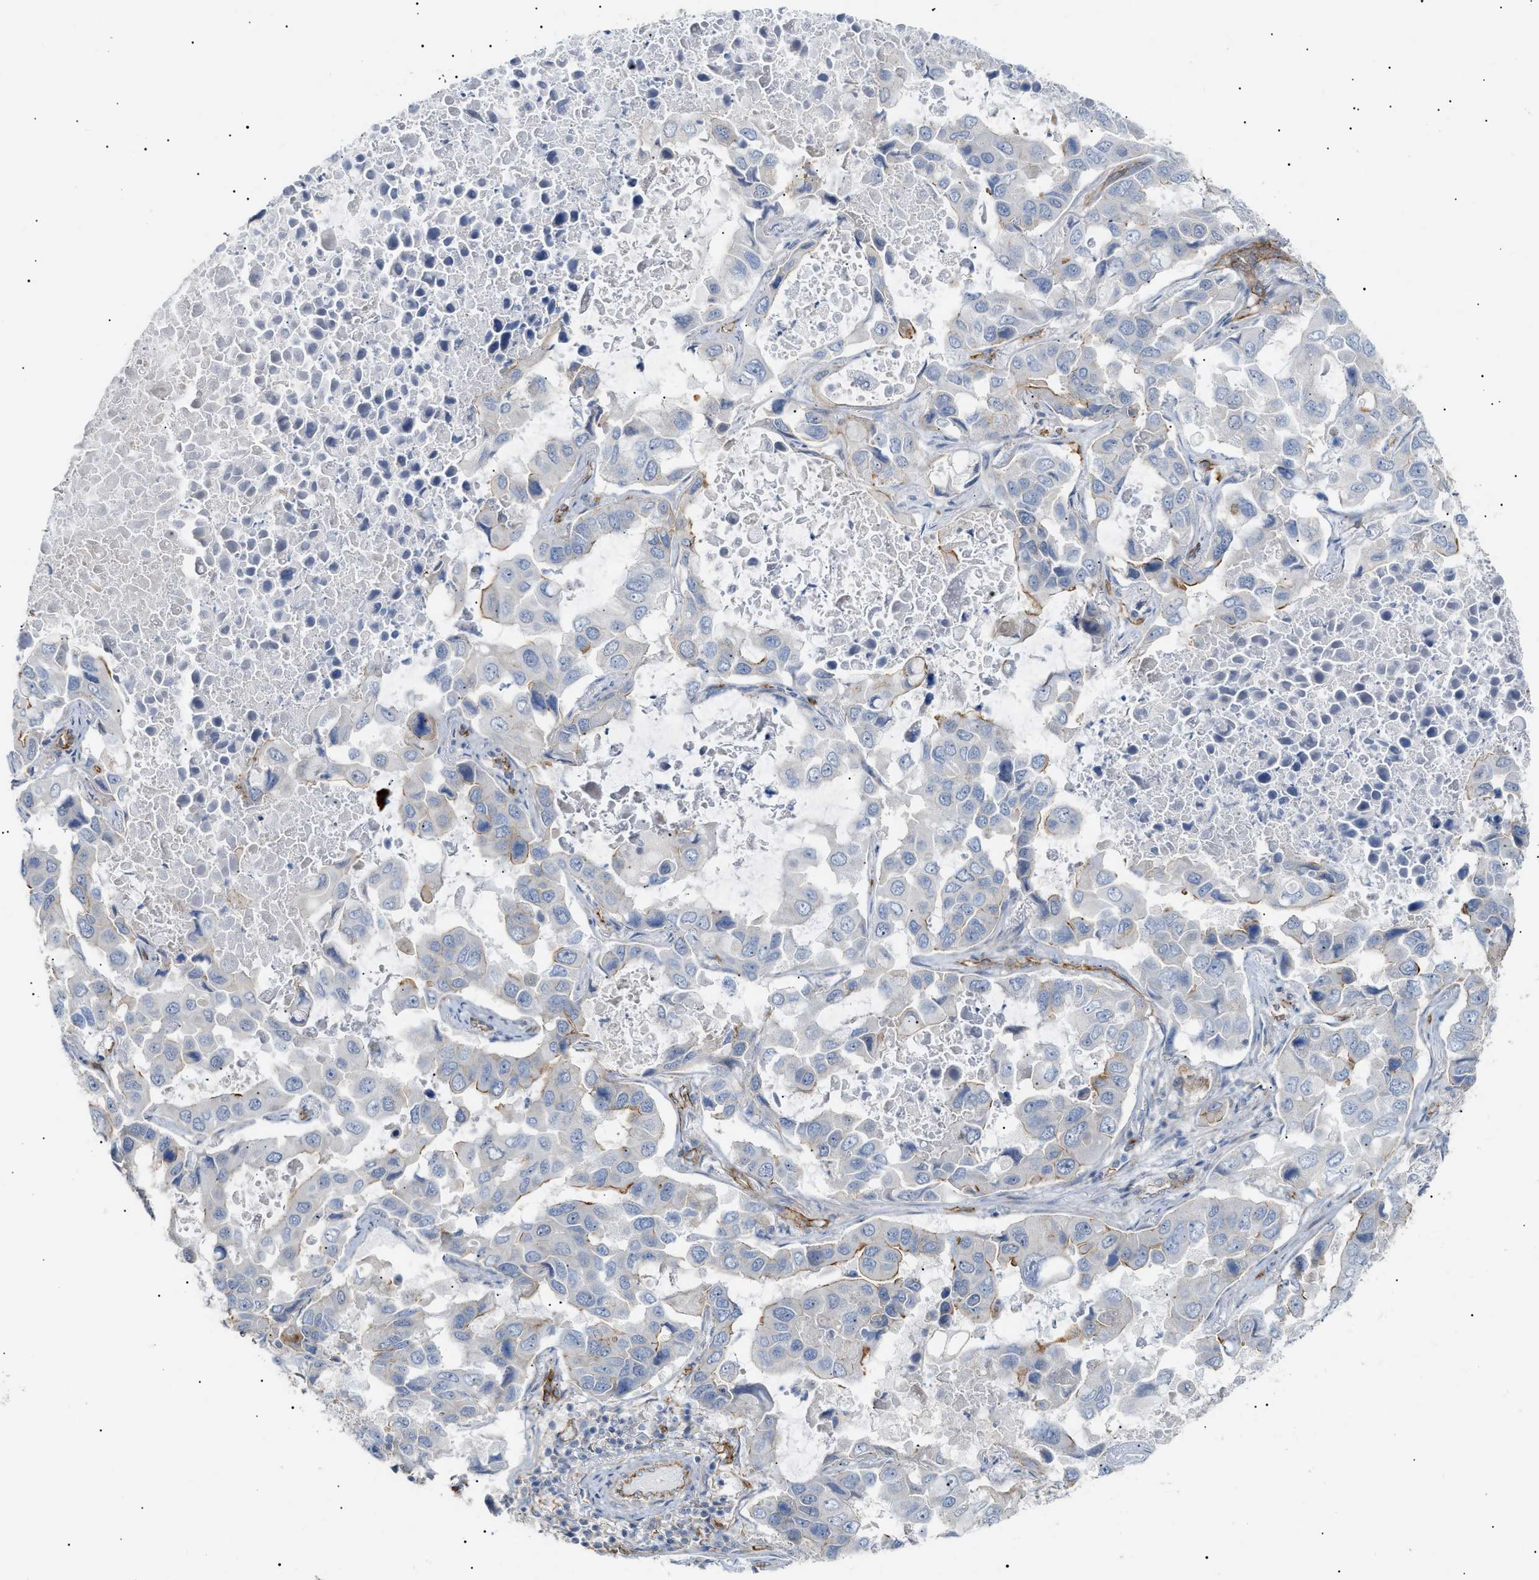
{"staining": {"intensity": "moderate", "quantity": "<25%", "location": "cytoplasmic/membranous"}, "tissue": "lung cancer", "cell_type": "Tumor cells", "image_type": "cancer", "snomed": [{"axis": "morphology", "description": "Adenocarcinoma, NOS"}, {"axis": "topography", "description": "Lung"}], "caption": "Human adenocarcinoma (lung) stained with a brown dye reveals moderate cytoplasmic/membranous positive positivity in about <25% of tumor cells.", "gene": "ZFHX2", "patient": {"sex": "male", "age": 64}}